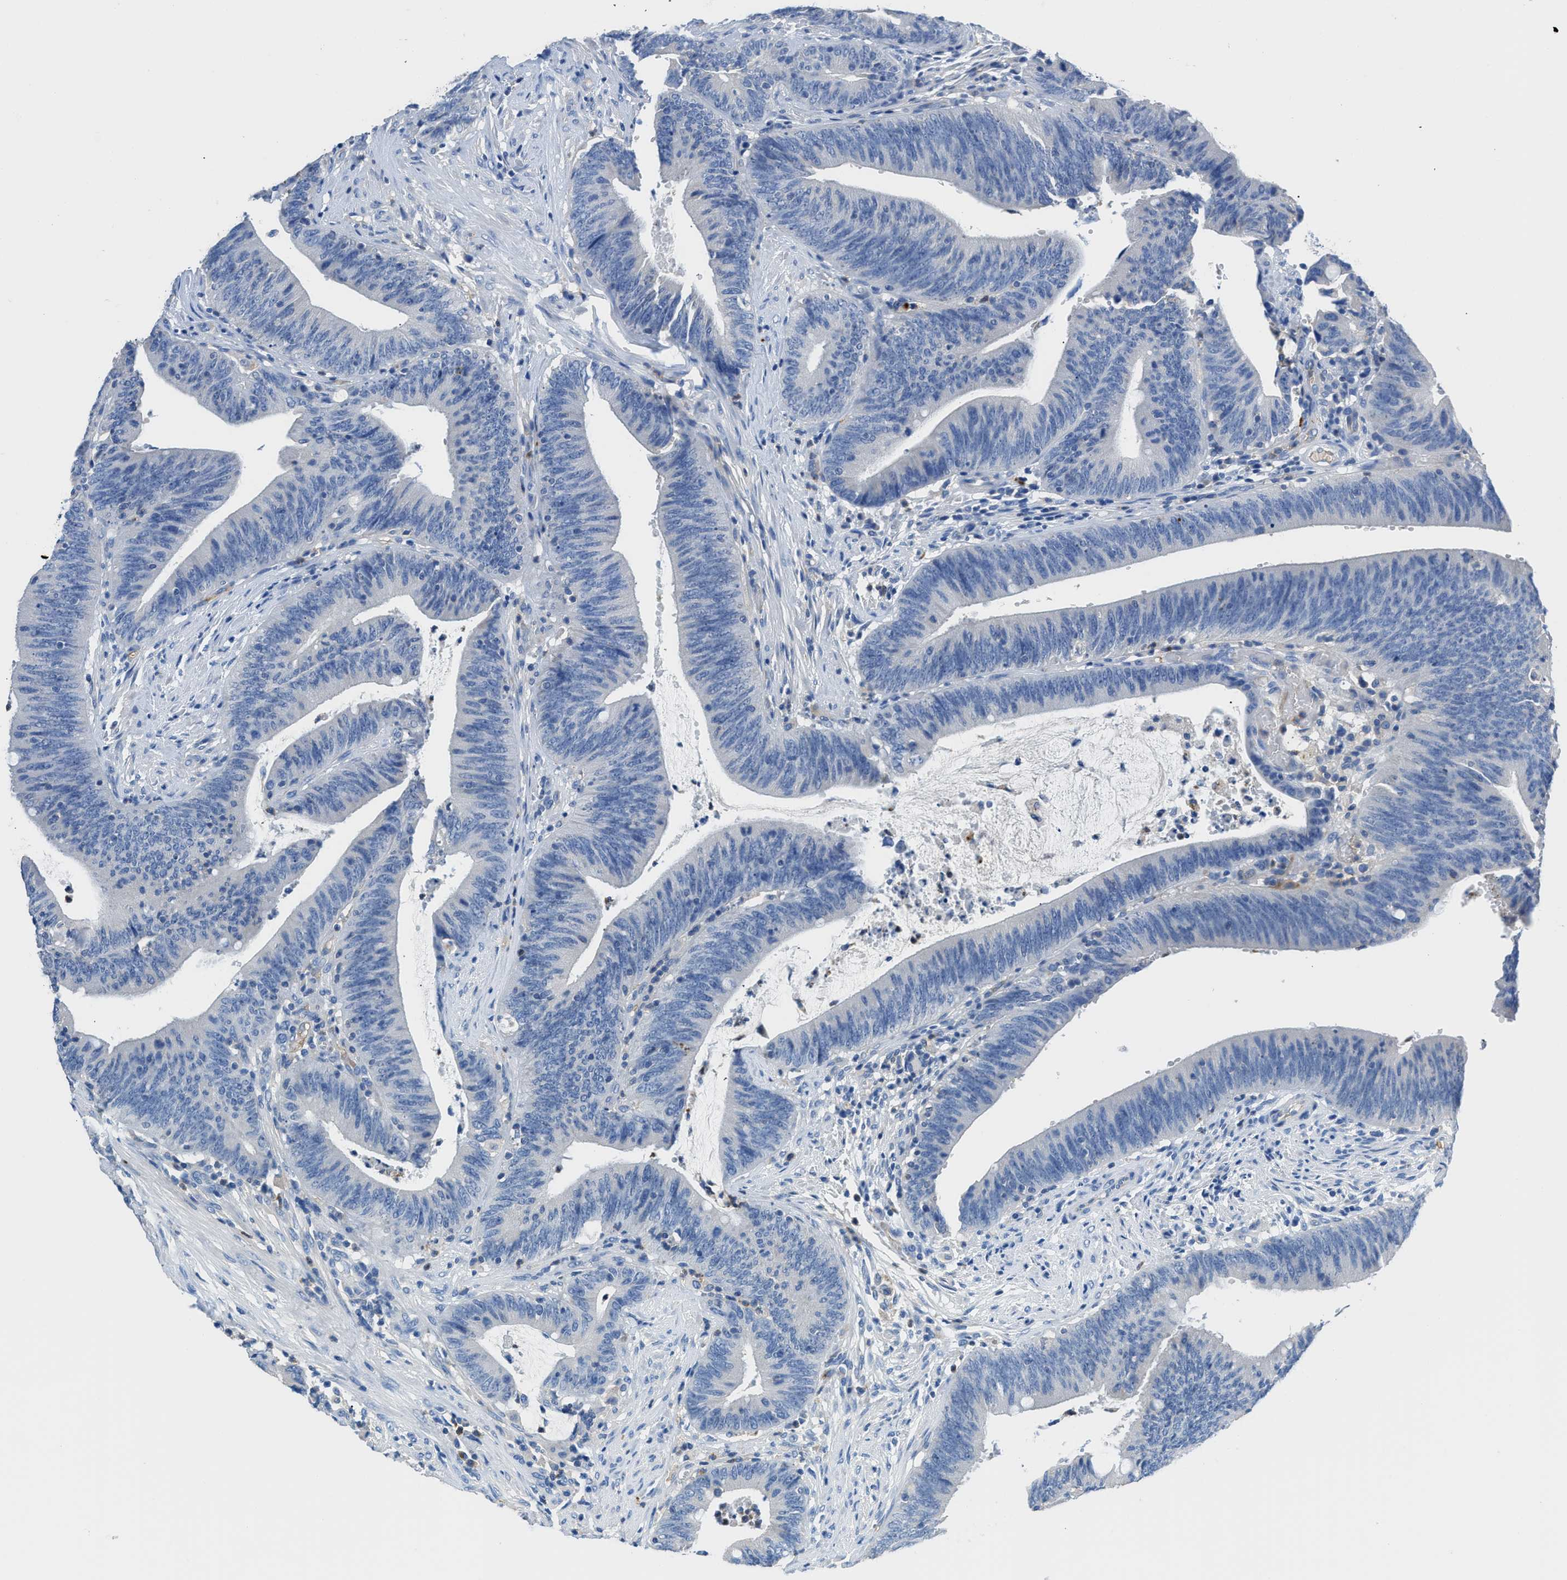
{"staining": {"intensity": "negative", "quantity": "none", "location": "none"}, "tissue": "colorectal cancer", "cell_type": "Tumor cells", "image_type": "cancer", "snomed": [{"axis": "morphology", "description": "Normal tissue, NOS"}, {"axis": "morphology", "description": "Adenocarcinoma, NOS"}, {"axis": "topography", "description": "Rectum"}], "caption": "Micrograph shows no protein staining in tumor cells of adenocarcinoma (colorectal) tissue.", "gene": "NEB", "patient": {"sex": "female", "age": 66}}